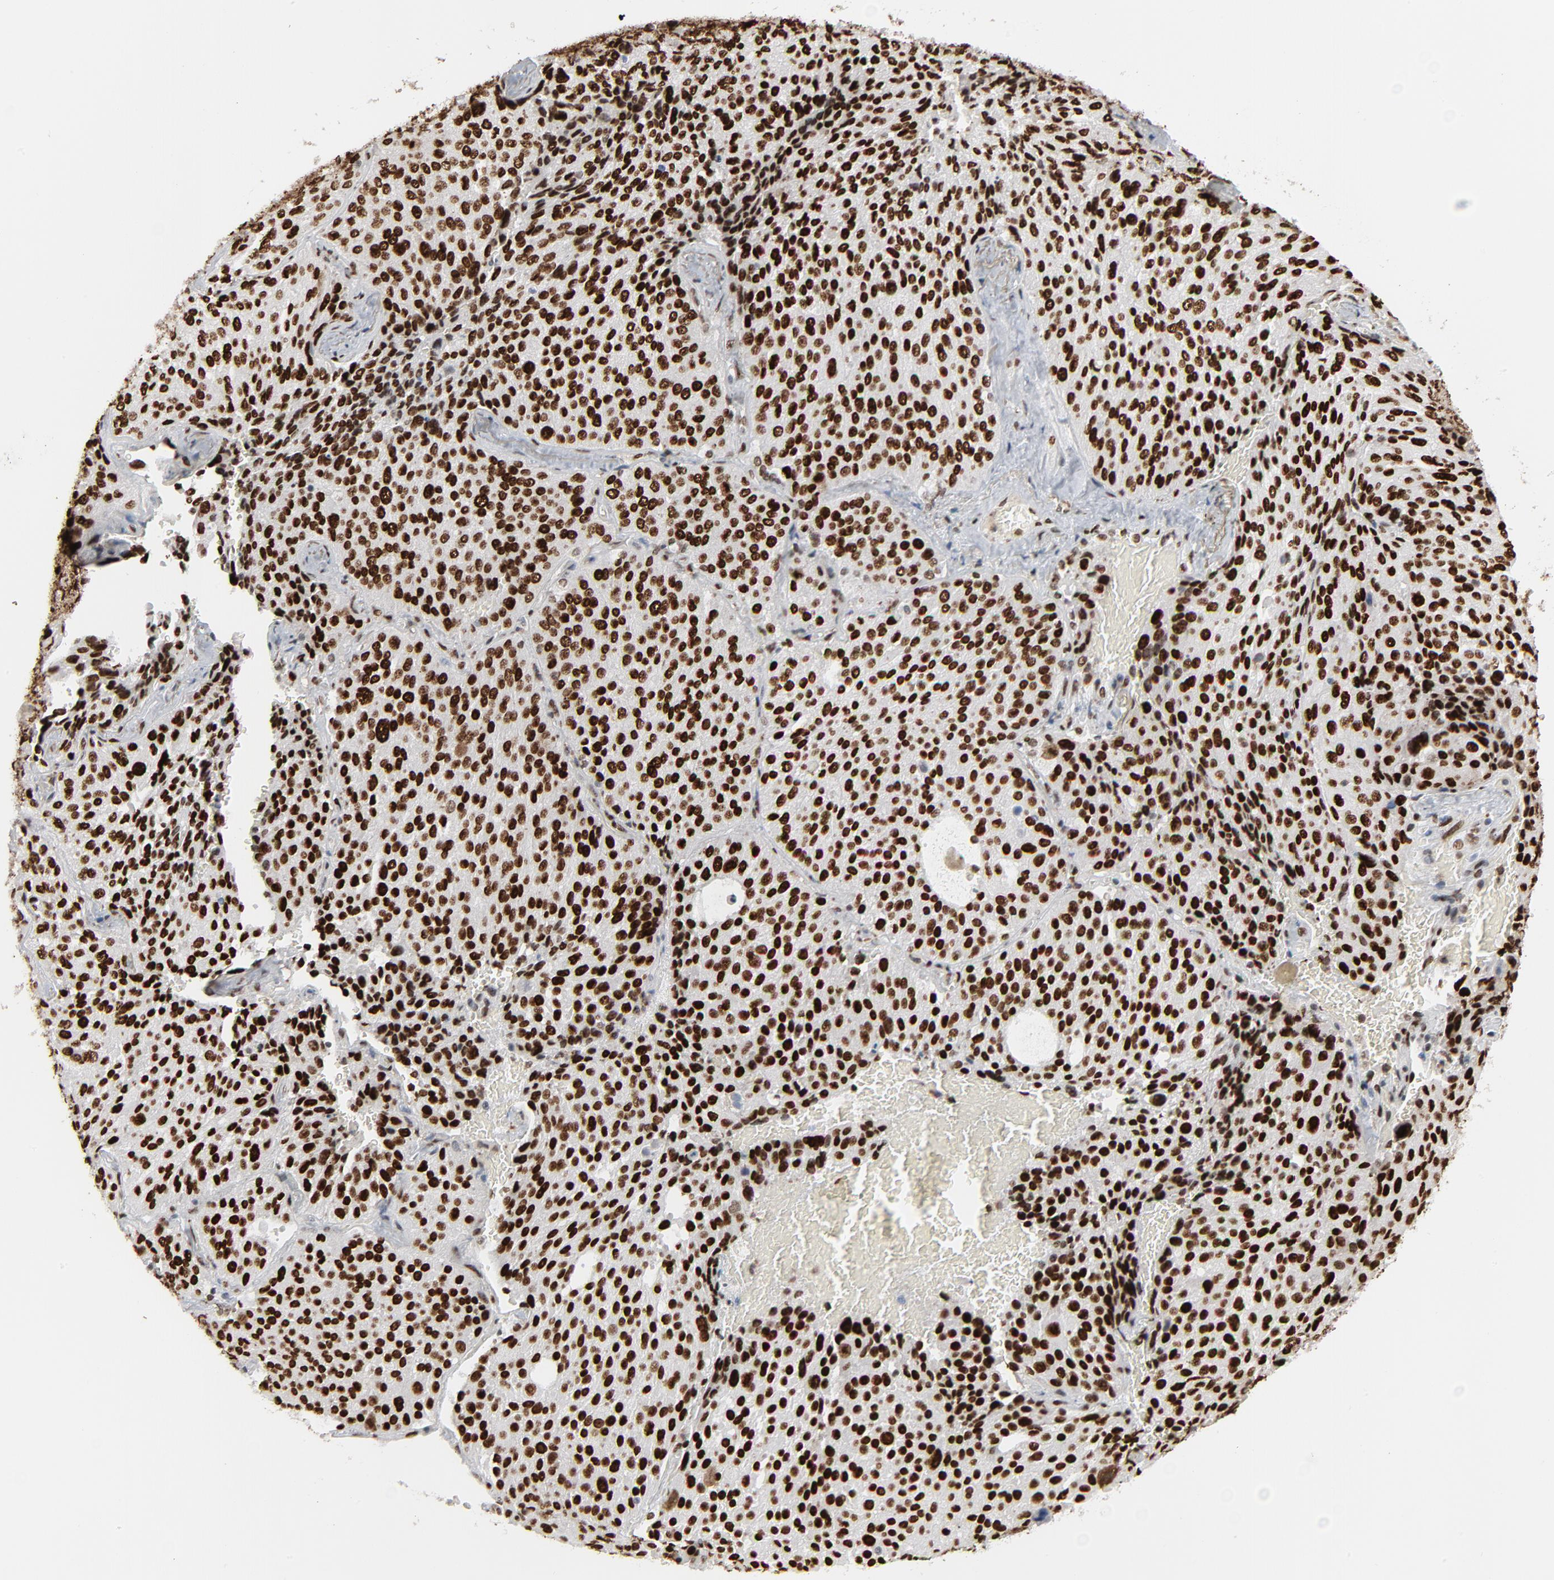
{"staining": {"intensity": "strong", "quantity": ">75%", "location": "nuclear"}, "tissue": "lung cancer", "cell_type": "Tumor cells", "image_type": "cancer", "snomed": [{"axis": "morphology", "description": "Squamous cell carcinoma, NOS"}, {"axis": "topography", "description": "Lung"}], "caption": "There is high levels of strong nuclear staining in tumor cells of lung cancer (squamous cell carcinoma), as demonstrated by immunohistochemical staining (brown color).", "gene": "CUX1", "patient": {"sex": "male", "age": 54}}